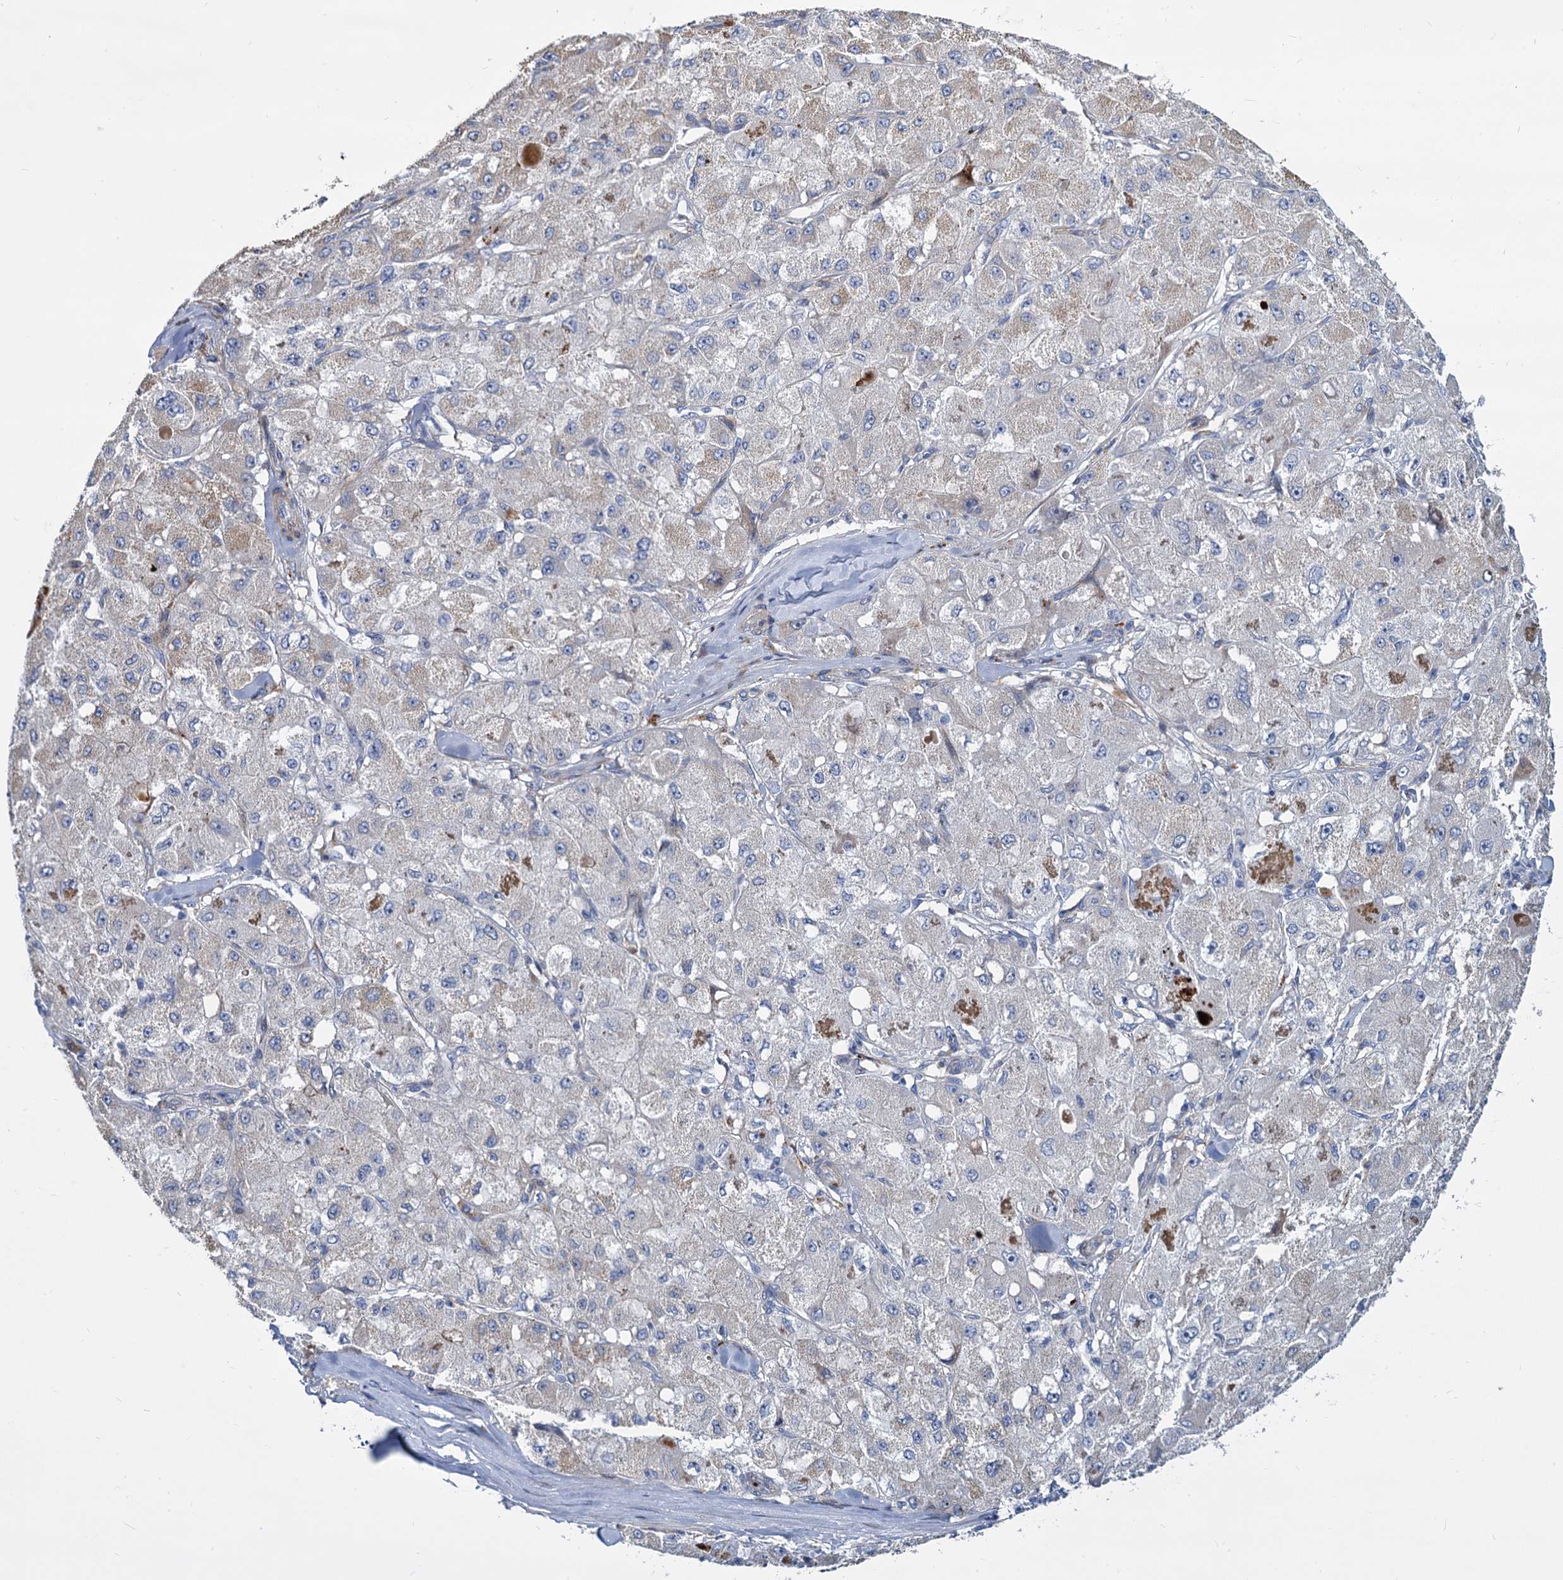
{"staining": {"intensity": "weak", "quantity": "<25%", "location": "cytoplasmic/membranous"}, "tissue": "liver cancer", "cell_type": "Tumor cells", "image_type": "cancer", "snomed": [{"axis": "morphology", "description": "Carcinoma, Hepatocellular, NOS"}, {"axis": "topography", "description": "Liver"}], "caption": "Tumor cells show no significant protein staining in liver hepatocellular carcinoma.", "gene": "TRIM77", "patient": {"sex": "male", "age": 80}}